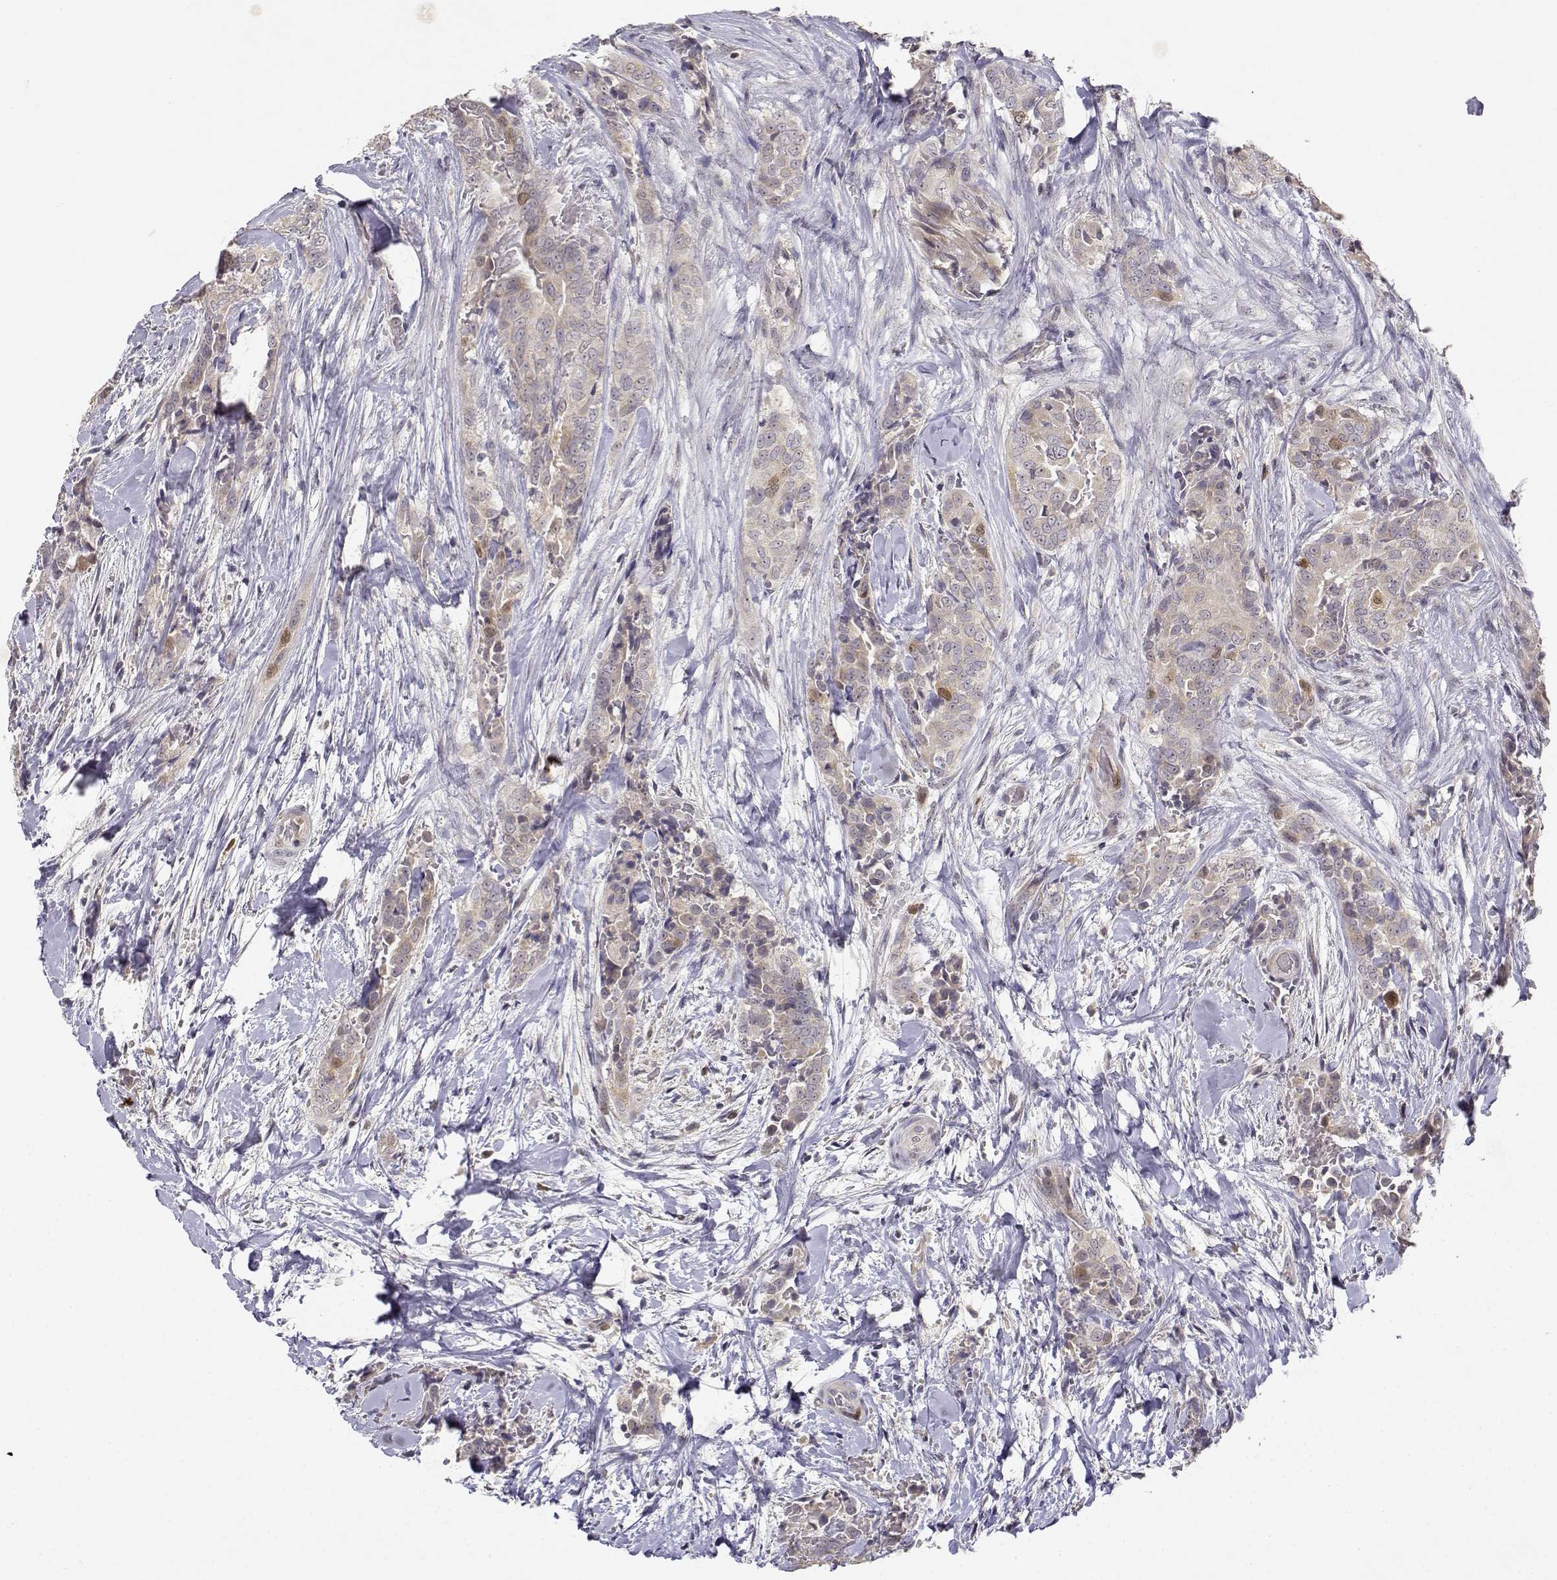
{"staining": {"intensity": "weak", "quantity": ">75%", "location": "cytoplasmic/membranous"}, "tissue": "thyroid cancer", "cell_type": "Tumor cells", "image_type": "cancer", "snomed": [{"axis": "morphology", "description": "Papillary adenocarcinoma, NOS"}, {"axis": "topography", "description": "Thyroid gland"}], "caption": "Immunohistochemistry (IHC) of human thyroid papillary adenocarcinoma demonstrates low levels of weak cytoplasmic/membranous expression in about >75% of tumor cells. The protein of interest is stained brown, and the nuclei are stained in blue (DAB (3,3'-diaminobenzidine) IHC with brightfield microscopy, high magnification).", "gene": "RAD51", "patient": {"sex": "male", "age": 61}}